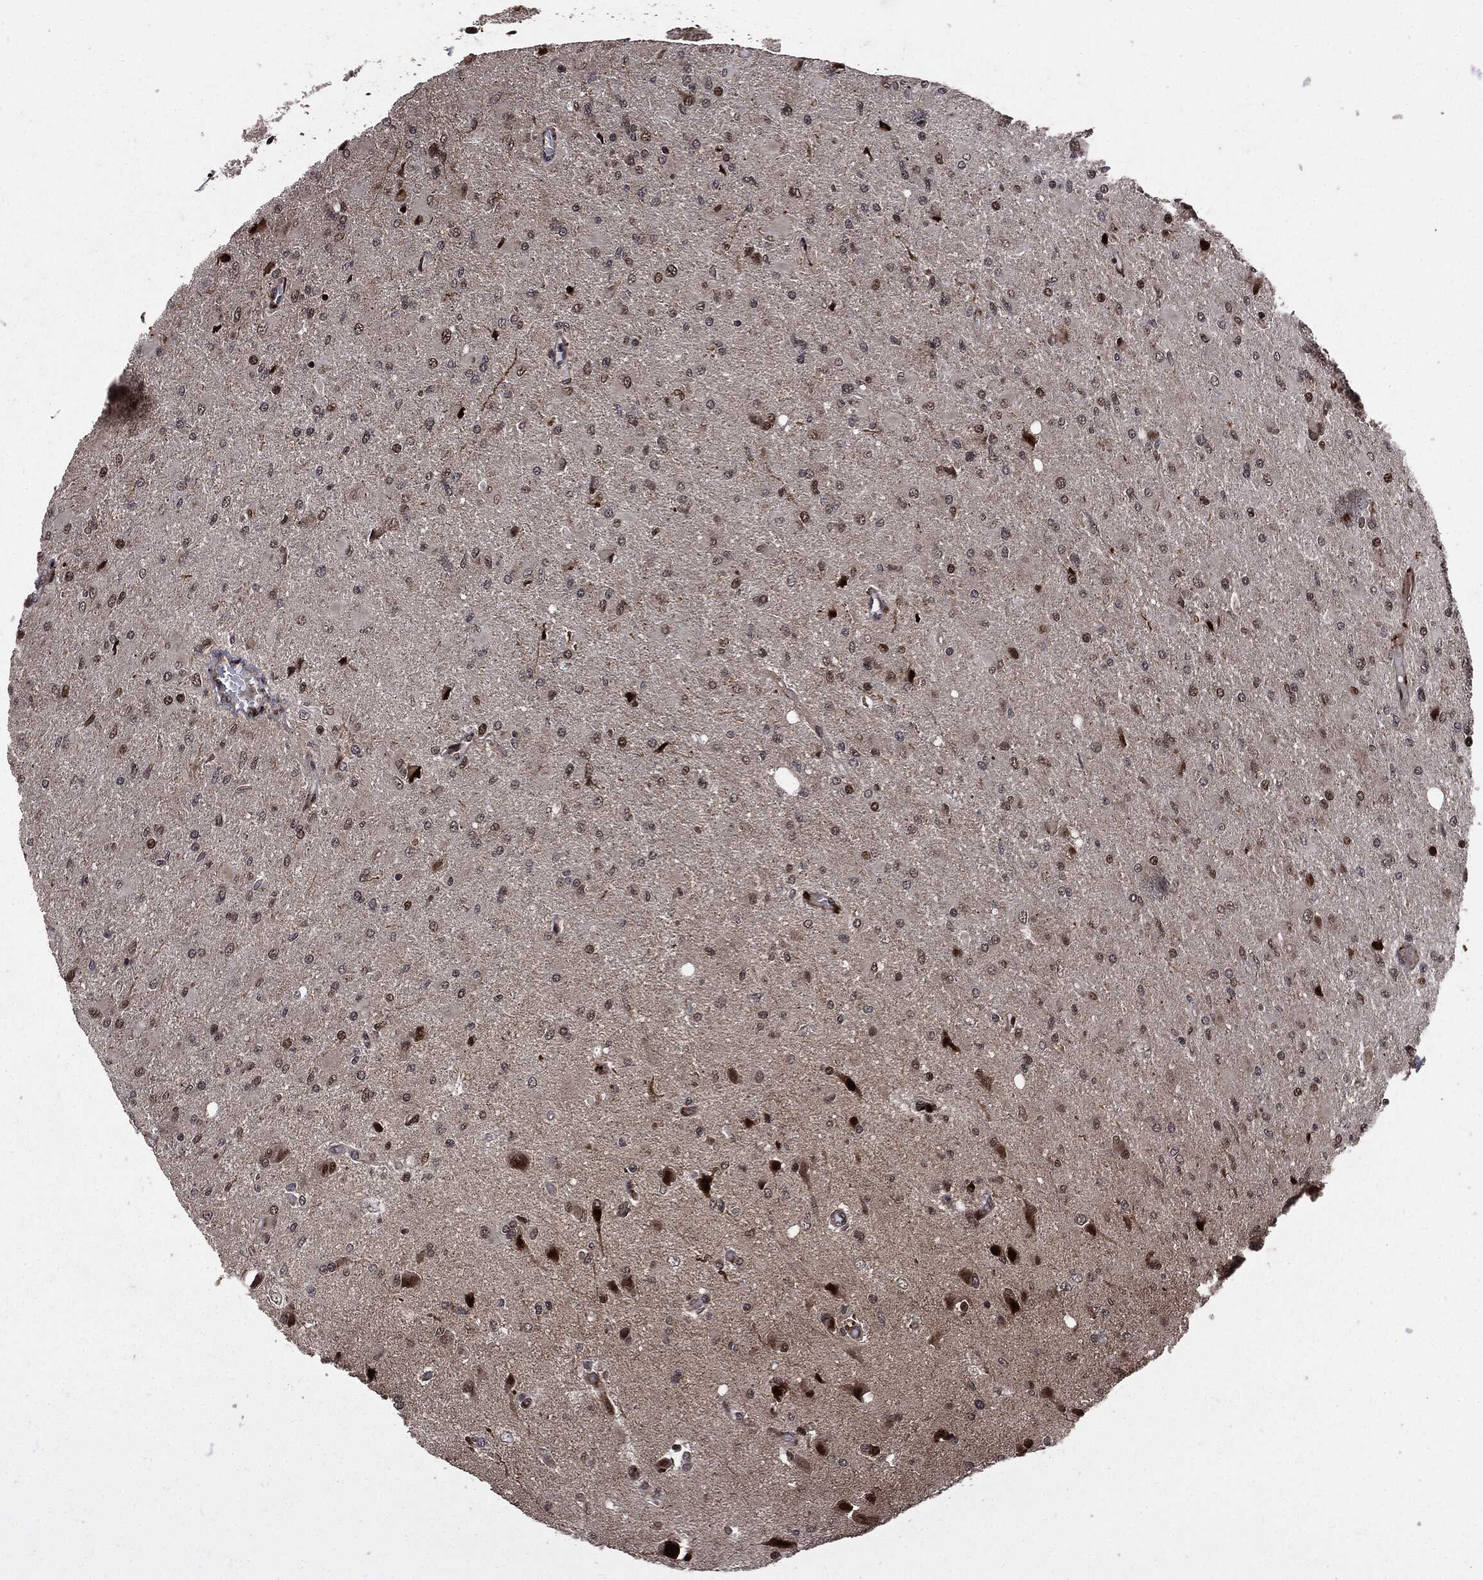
{"staining": {"intensity": "strong", "quantity": "<25%", "location": "cytoplasmic/membranous,nuclear"}, "tissue": "glioma", "cell_type": "Tumor cells", "image_type": "cancer", "snomed": [{"axis": "morphology", "description": "Glioma, malignant, High grade"}, {"axis": "topography", "description": "Cerebral cortex"}], "caption": "Protein staining by immunohistochemistry demonstrates strong cytoplasmic/membranous and nuclear positivity in approximately <25% of tumor cells in glioma.", "gene": "SMAD4", "patient": {"sex": "female", "age": 36}}